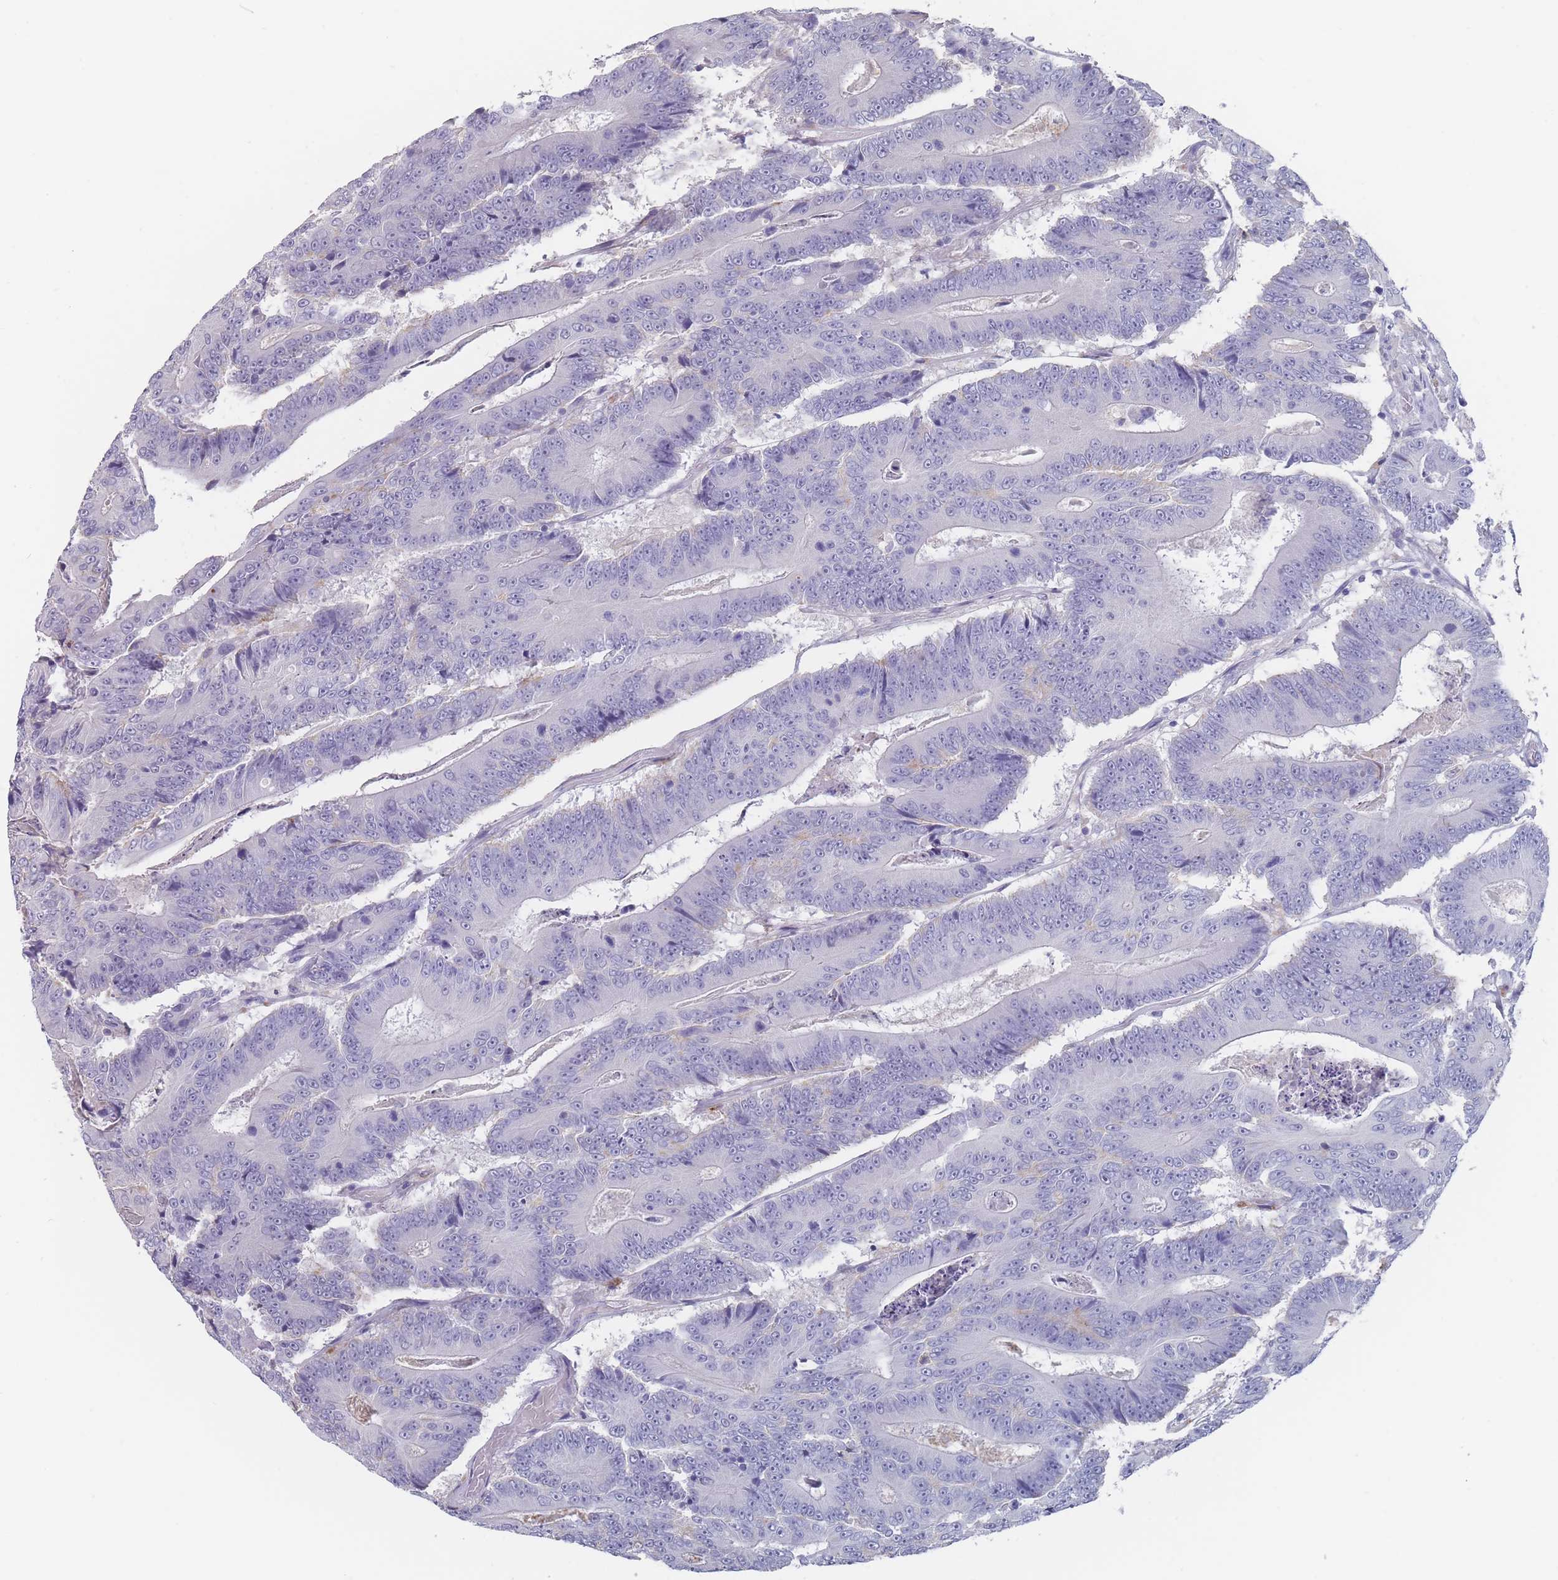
{"staining": {"intensity": "negative", "quantity": "none", "location": "none"}, "tissue": "colorectal cancer", "cell_type": "Tumor cells", "image_type": "cancer", "snomed": [{"axis": "morphology", "description": "Adenocarcinoma, NOS"}, {"axis": "topography", "description": "Colon"}], "caption": "Immunohistochemistry (IHC) photomicrograph of human colorectal adenocarcinoma stained for a protein (brown), which exhibits no staining in tumor cells.", "gene": "CYP51A1", "patient": {"sex": "male", "age": 83}}